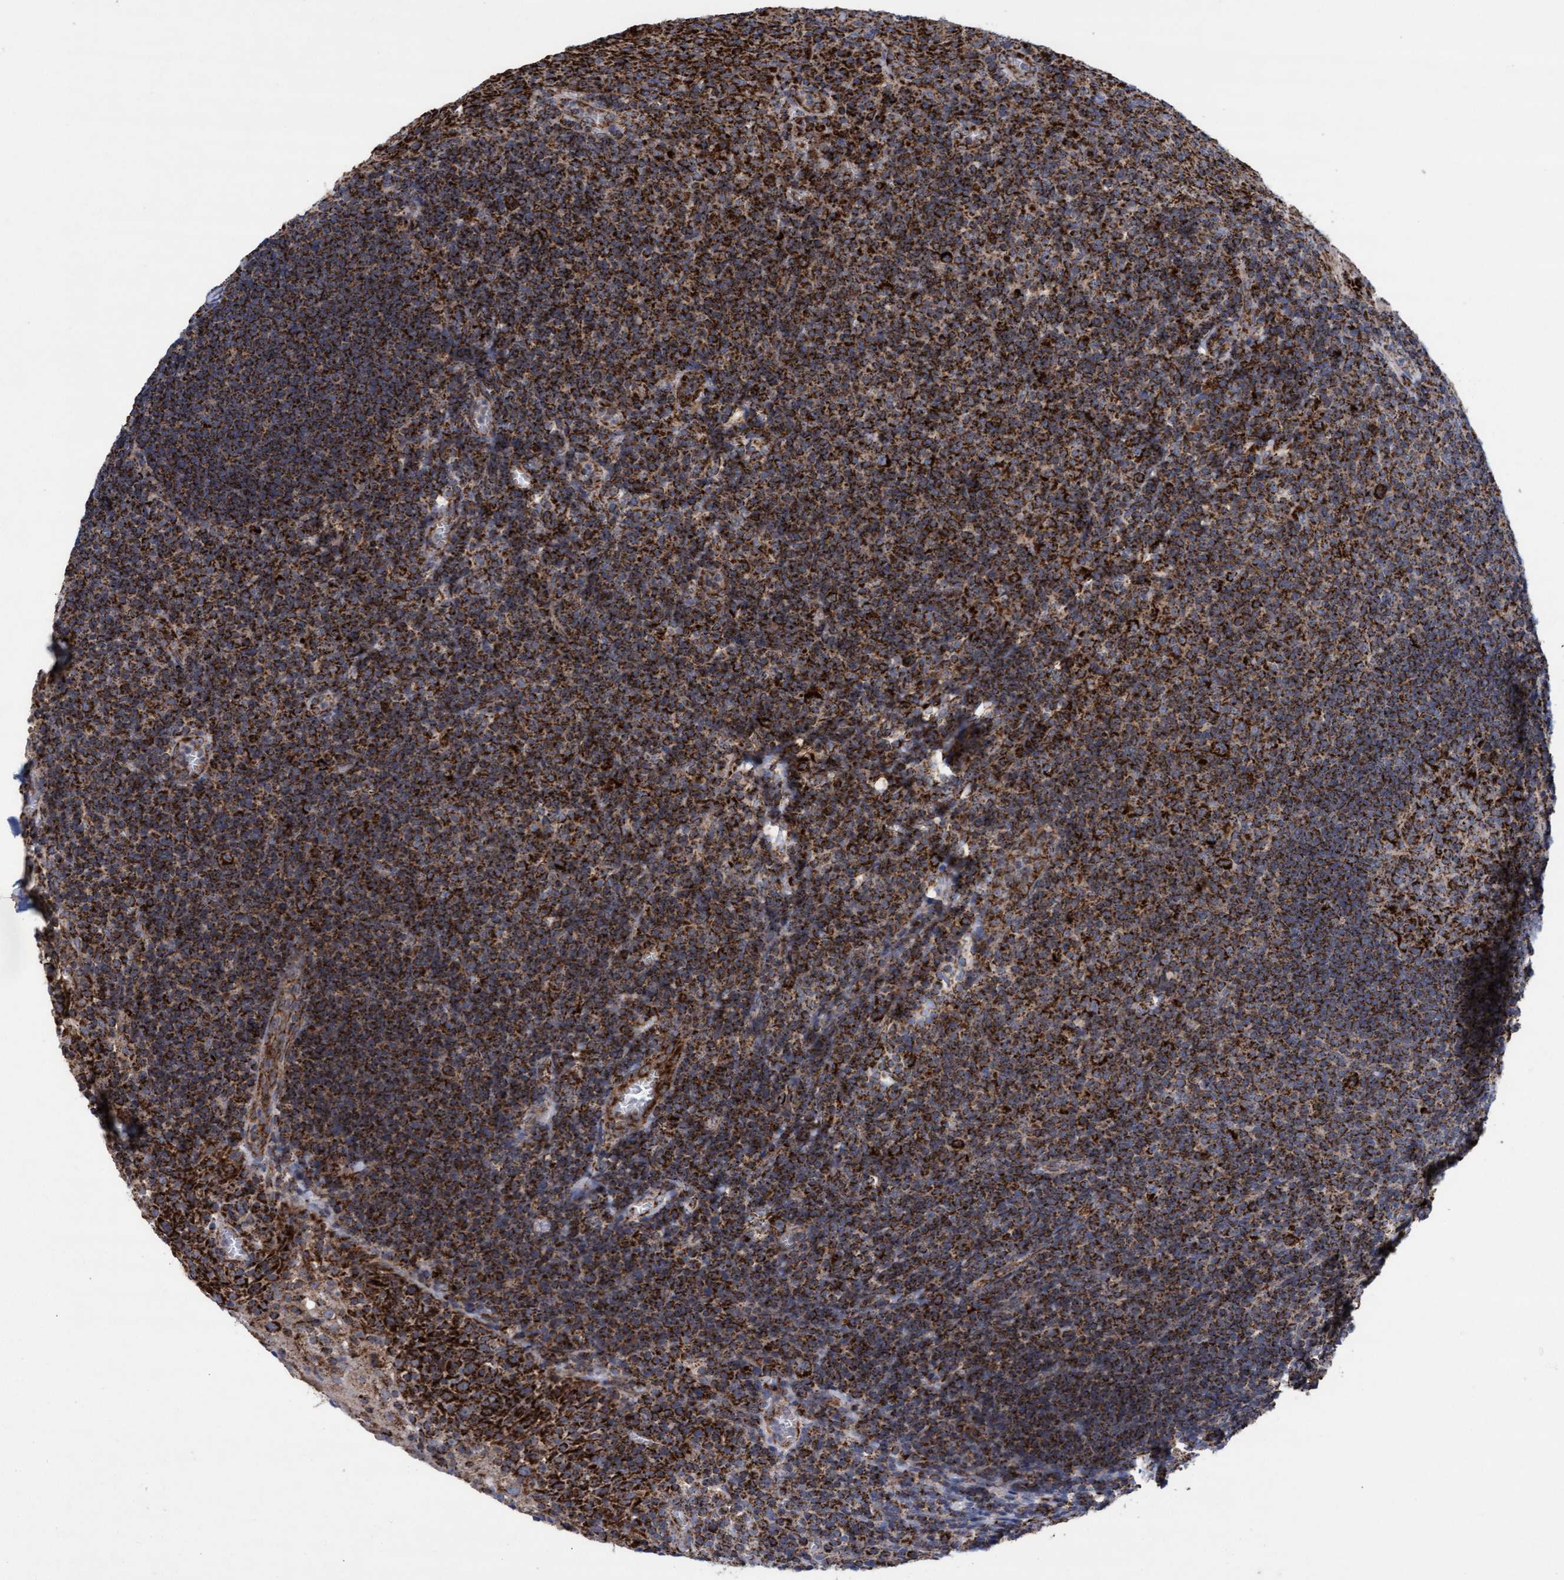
{"staining": {"intensity": "strong", "quantity": ">75%", "location": "cytoplasmic/membranous"}, "tissue": "tonsil", "cell_type": "Germinal center cells", "image_type": "normal", "snomed": [{"axis": "morphology", "description": "Normal tissue, NOS"}, {"axis": "topography", "description": "Tonsil"}], "caption": "DAB (3,3'-diaminobenzidine) immunohistochemical staining of benign human tonsil exhibits strong cytoplasmic/membranous protein staining in about >75% of germinal center cells.", "gene": "MRPL38", "patient": {"sex": "male", "age": 37}}